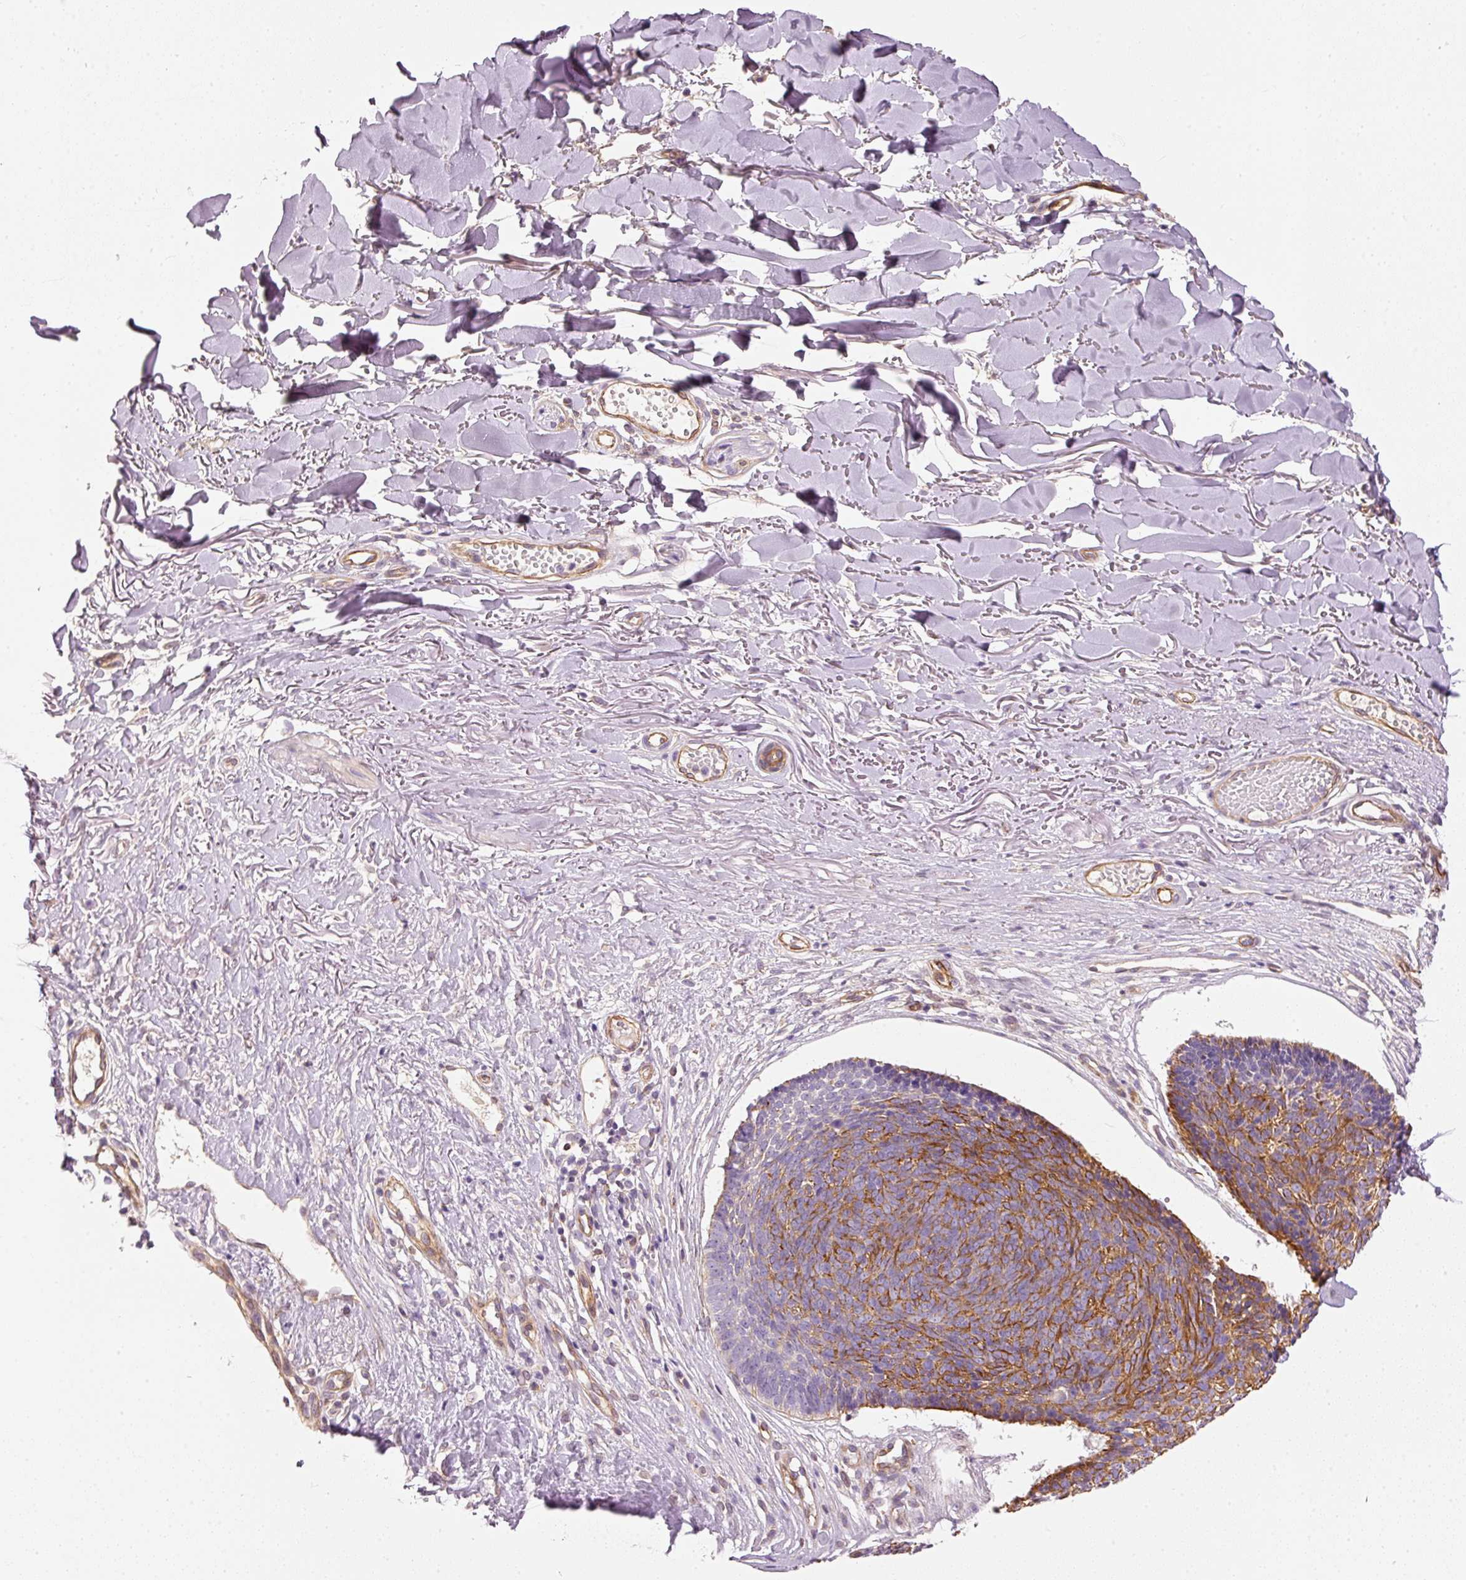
{"staining": {"intensity": "moderate", "quantity": "25%-75%", "location": "cytoplasmic/membranous"}, "tissue": "skin cancer", "cell_type": "Tumor cells", "image_type": "cancer", "snomed": [{"axis": "morphology", "description": "Basal cell carcinoma"}, {"axis": "topography", "description": "Skin"}, {"axis": "topography", "description": "Skin of neck"}, {"axis": "topography", "description": "Skin of shoulder"}, {"axis": "topography", "description": "Skin of back"}], "caption": "Immunohistochemical staining of human skin cancer exhibits moderate cytoplasmic/membranous protein staining in approximately 25%-75% of tumor cells.", "gene": "OSR2", "patient": {"sex": "male", "age": 80}}